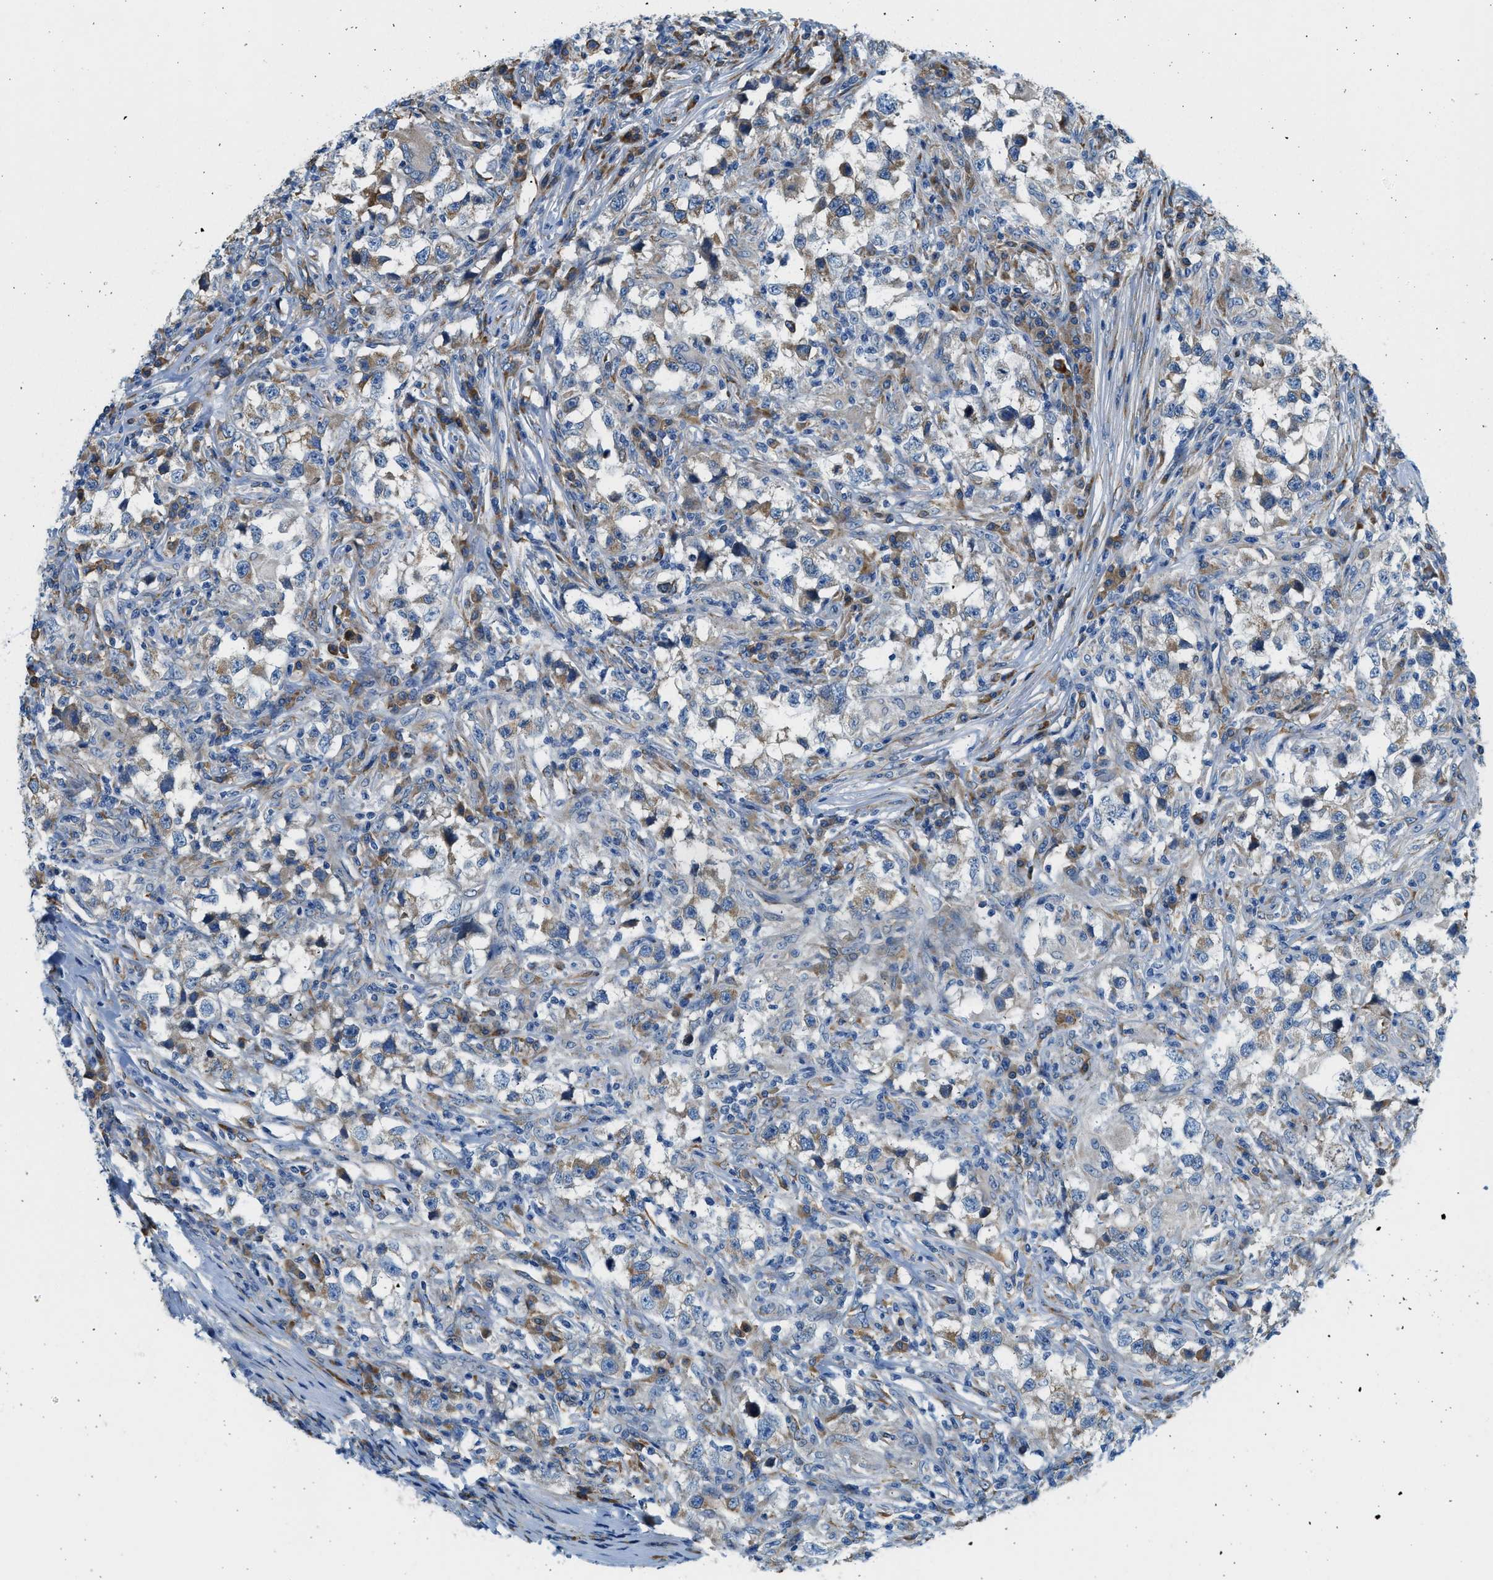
{"staining": {"intensity": "moderate", "quantity": "<25%", "location": "cytoplasmic/membranous"}, "tissue": "testis cancer", "cell_type": "Tumor cells", "image_type": "cancer", "snomed": [{"axis": "morphology", "description": "Carcinoma, Embryonal, NOS"}, {"axis": "topography", "description": "Testis"}], "caption": "Embryonal carcinoma (testis) stained for a protein (brown) demonstrates moderate cytoplasmic/membranous positive expression in about <25% of tumor cells.", "gene": "CNTN6", "patient": {"sex": "male", "age": 21}}